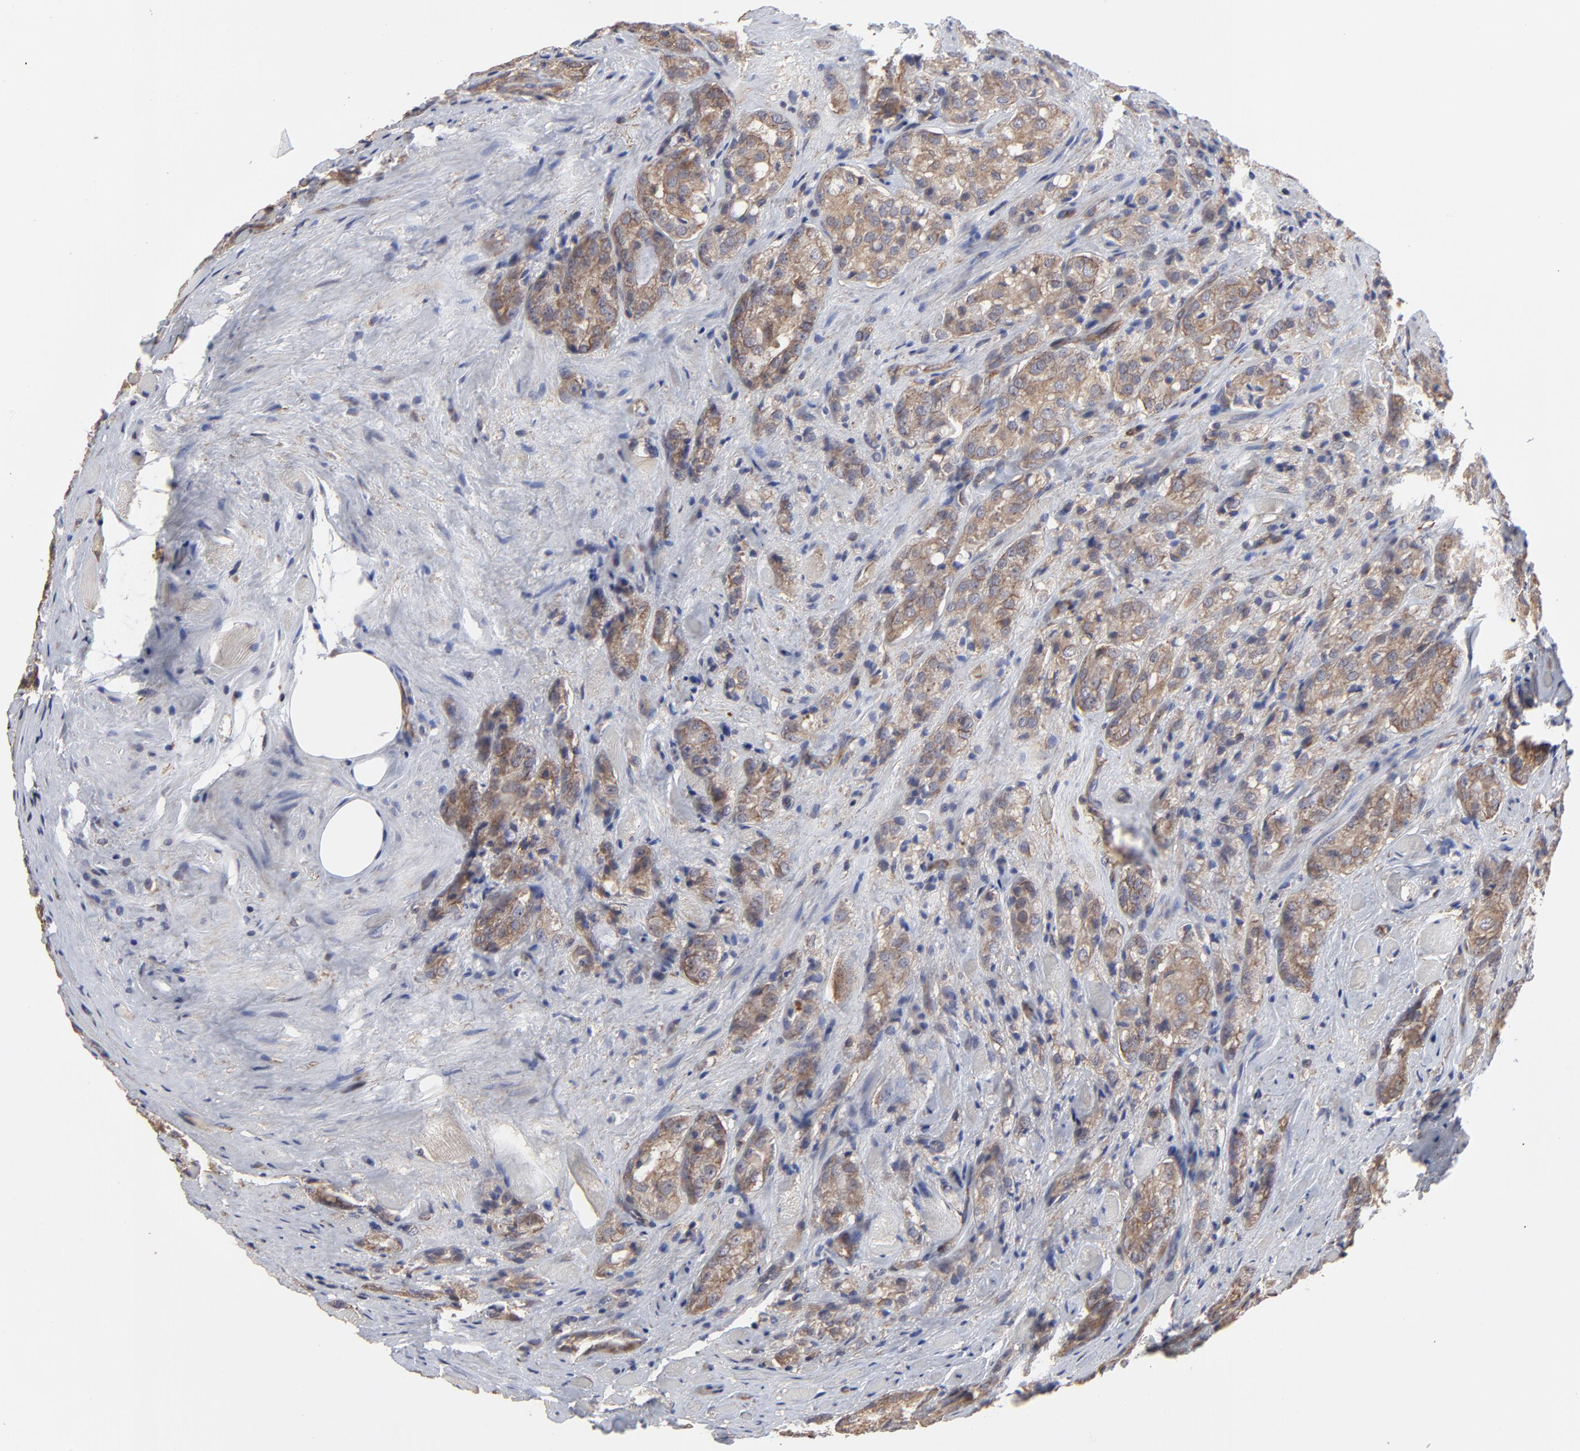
{"staining": {"intensity": "moderate", "quantity": "25%-75%", "location": "cytoplasmic/membranous"}, "tissue": "prostate cancer", "cell_type": "Tumor cells", "image_type": "cancer", "snomed": [{"axis": "morphology", "description": "Adenocarcinoma, Medium grade"}, {"axis": "topography", "description": "Prostate"}], "caption": "DAB (3,3'-diaminobenzidine) immunohistochemical staining of human prostate cancer exhibits moderate cytoplasmic/membranous protein expression in approximately 25%-75% of tumor cells. The protein is shown in brown color, while the nuclei are stained blue.", "gene": "ARMT1", "patient": {"sex": "male", "age": 60}}